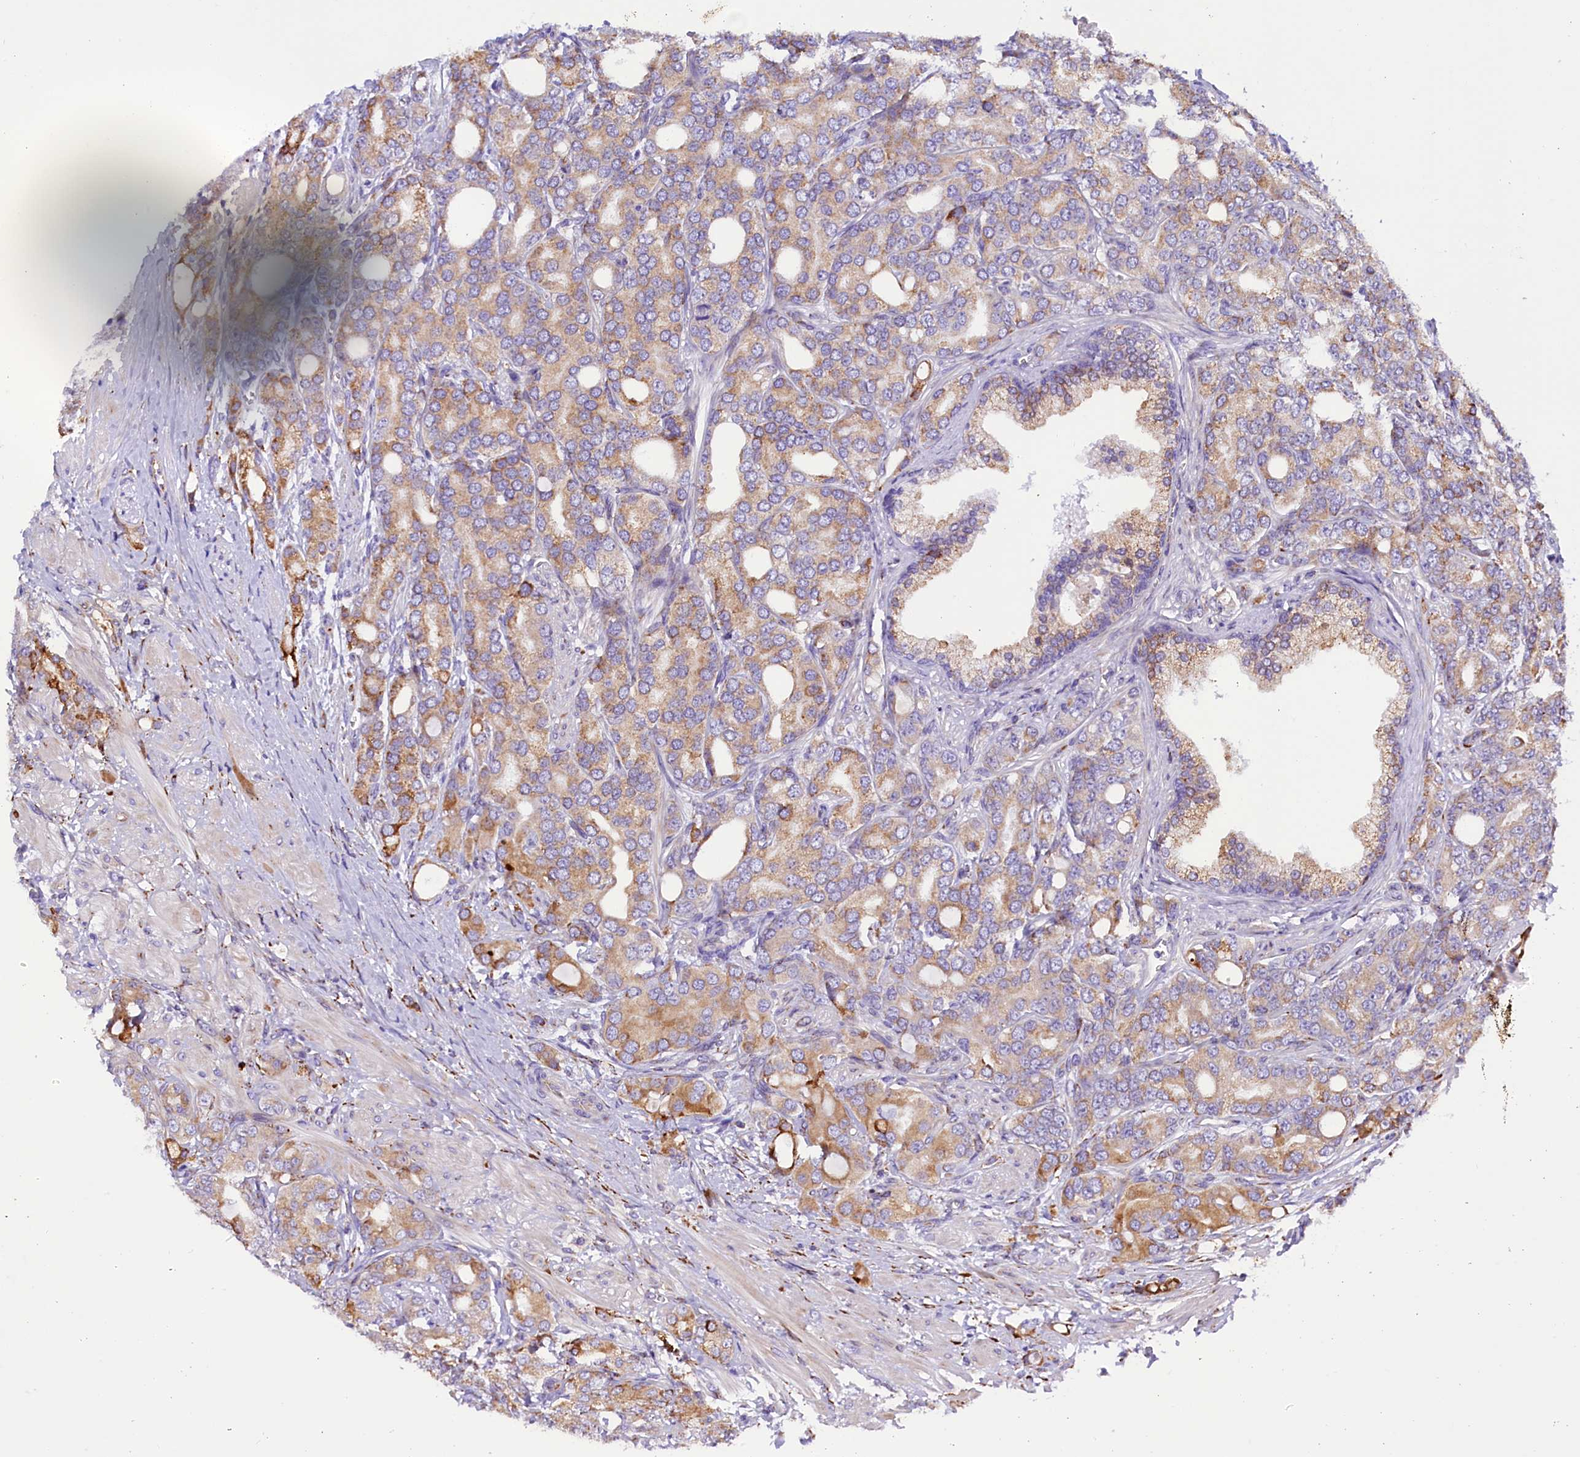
{"staining": {"intensity": "moderate", "quantity": "25%-75%", "location": "cytoplasmic/membranous"}, "tissue": "prostate cancer", "cell_type": "Tumor cells", "image_type": "cancer", "snomed": [{"axis": "morphology", "description": "Adenocarcinoma, High grade"}, {"axis": "topography", "description": "Prostate"}], "caption": "High-power microscopy captured an immunohistochemistry (IHC) photomicrograph of prostate cancer, revealing moderate cytoplasmic/membranous expression in approximately 25%-75% of tumor cells.", "gene": "CMTR2", "patient": {"sex": "male", "age": 62}}